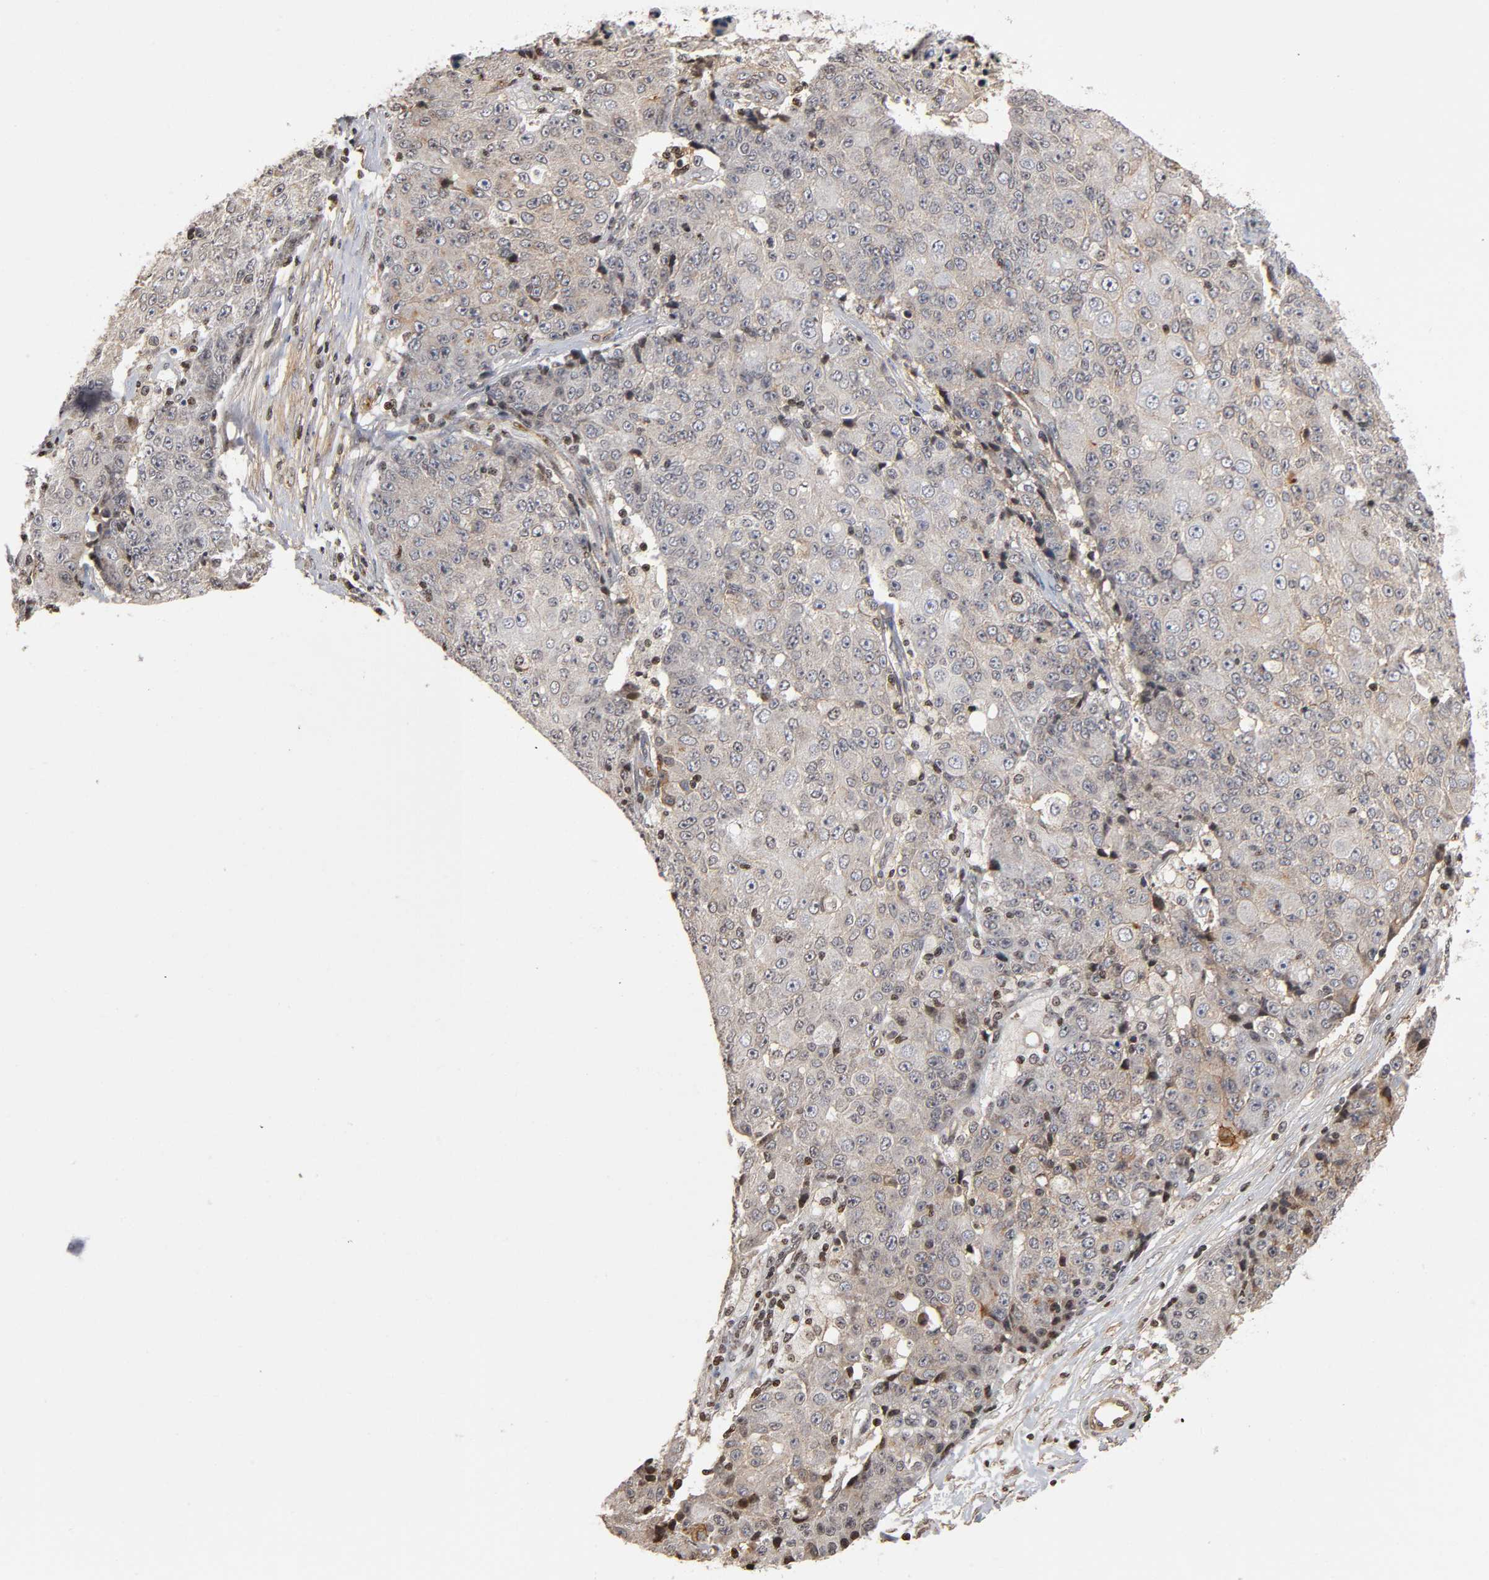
{"staining": {"intensity": "weak", "quantity": "<25%", "location": "cytoplasmic/membranous"}, "tissue": "ovarian cancer", "cell_type": "Tumor cells", "image_type": "cancer", "snomed": [{"axis": "morphology", "description": "Carcinoma, endometroid"}, {"axis": "topography", "description": "Ovary"}], "caption": "Immunohistochemistry (IHC) of ovarian cancer reveals no staining in tumor cells.", "gene": "ITGAV", "patient": {"sex": "female", "age": 42}}